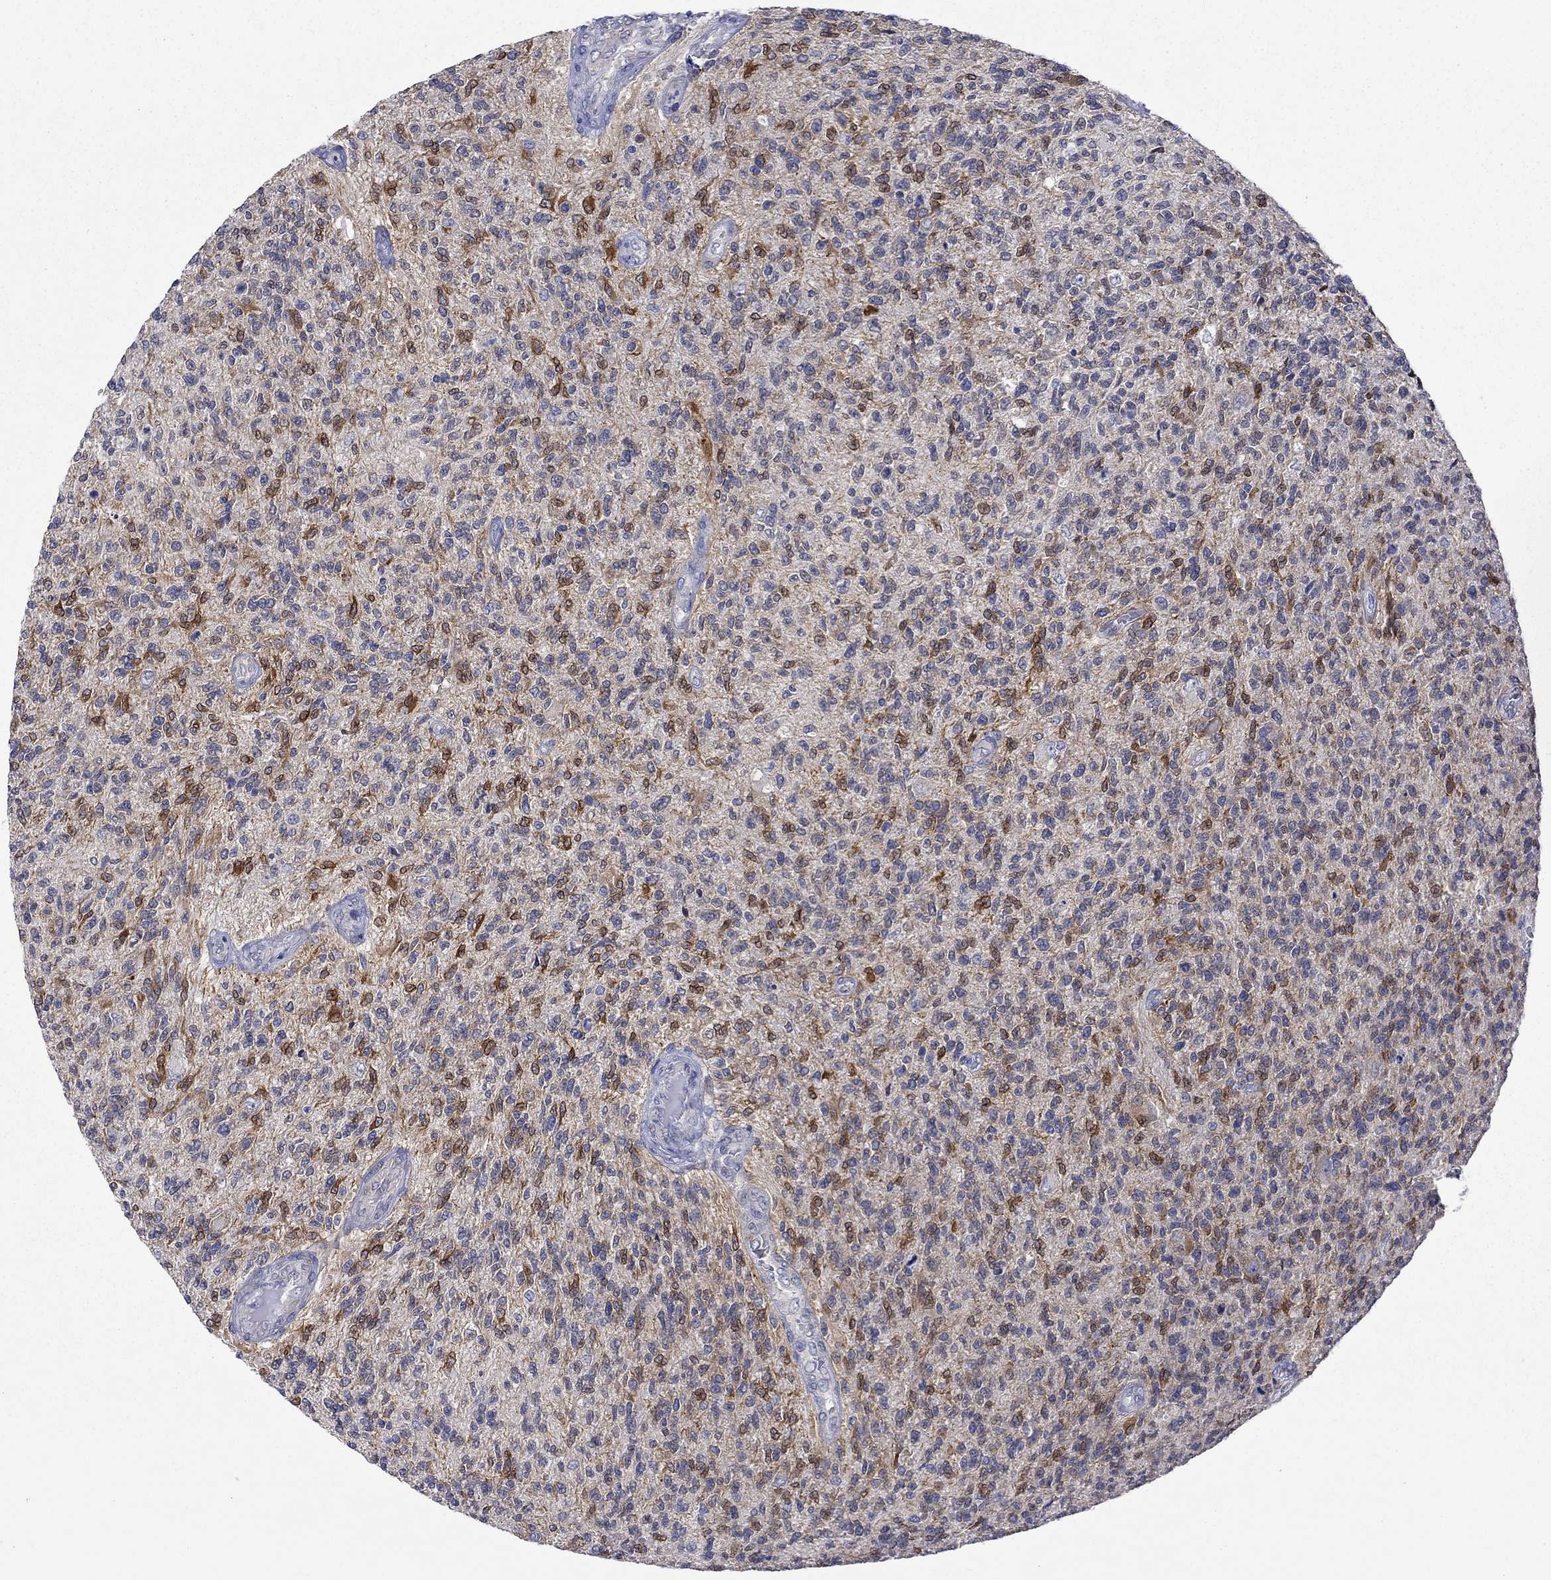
{"staining": {"intensity": "strong", "quantity": "<25%", "location": "cytoplasmic/membranous"}, "tissue": "glioma", "cell_type": "Tumor cells", "image_type": "cancer", "snomed": [{"axis": "morphology", "description": "Glioma, malignant, High grade"}, {"axis": "topography", "description": "Brain"}], "caption": "Brown immunohistochemical staining in human glioma exhibits strong cytoplasmic/membranous staining in about <25% of tumor cells.", "gene": "CERS1", "patient": {"sex": "male", "age": 56}}